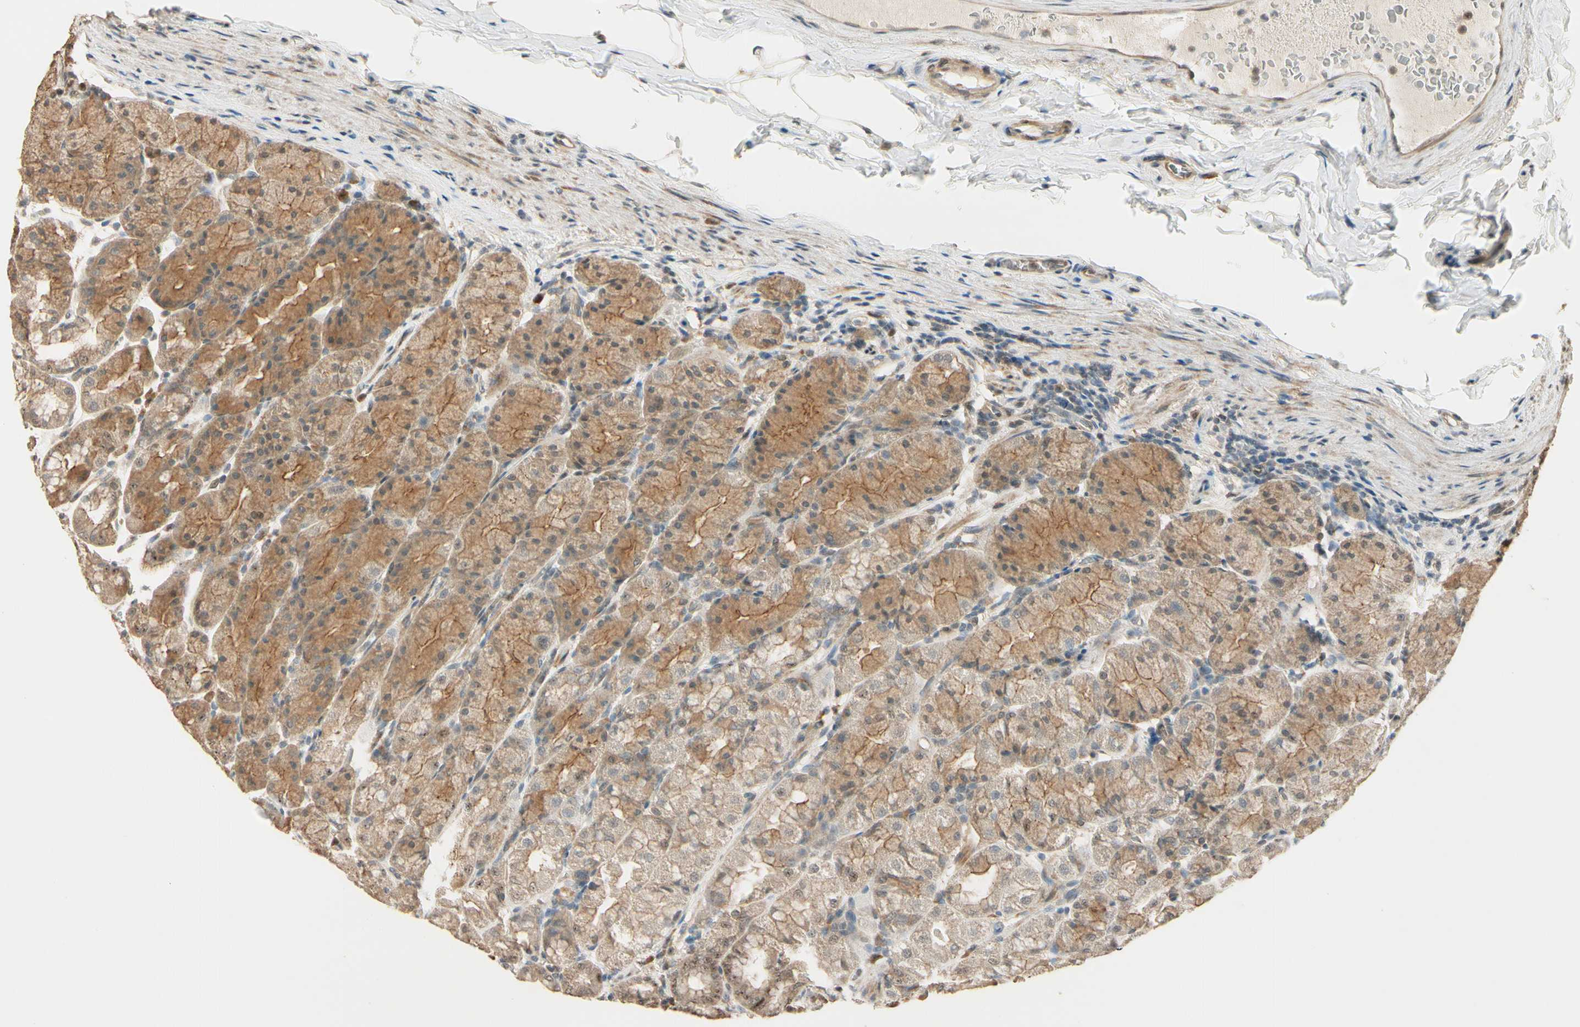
{"staining": {"intensity": "moderate", "quantity": ">75%", "location": "cytoplasmic/membranous,nuclear"}, "tissue": "stomach", "cell_type": "Glandular cells", "image_type": "normal", "snomed": [{"axis": "morphology", "description": "Normal tissue, NOS"}, {"axis": "topography", "description": "Stomach, upper"}], "caption": "IHC (DAB (3,3'-diaminobenzidine)) staining of normal human stomach exhibits moderate cytoplasmic/membranous,nuclear protein positivity in approximately >75% of glandular cells.", "gene": "MCPH1", "patient": {"sex": "male", "age": 68}}